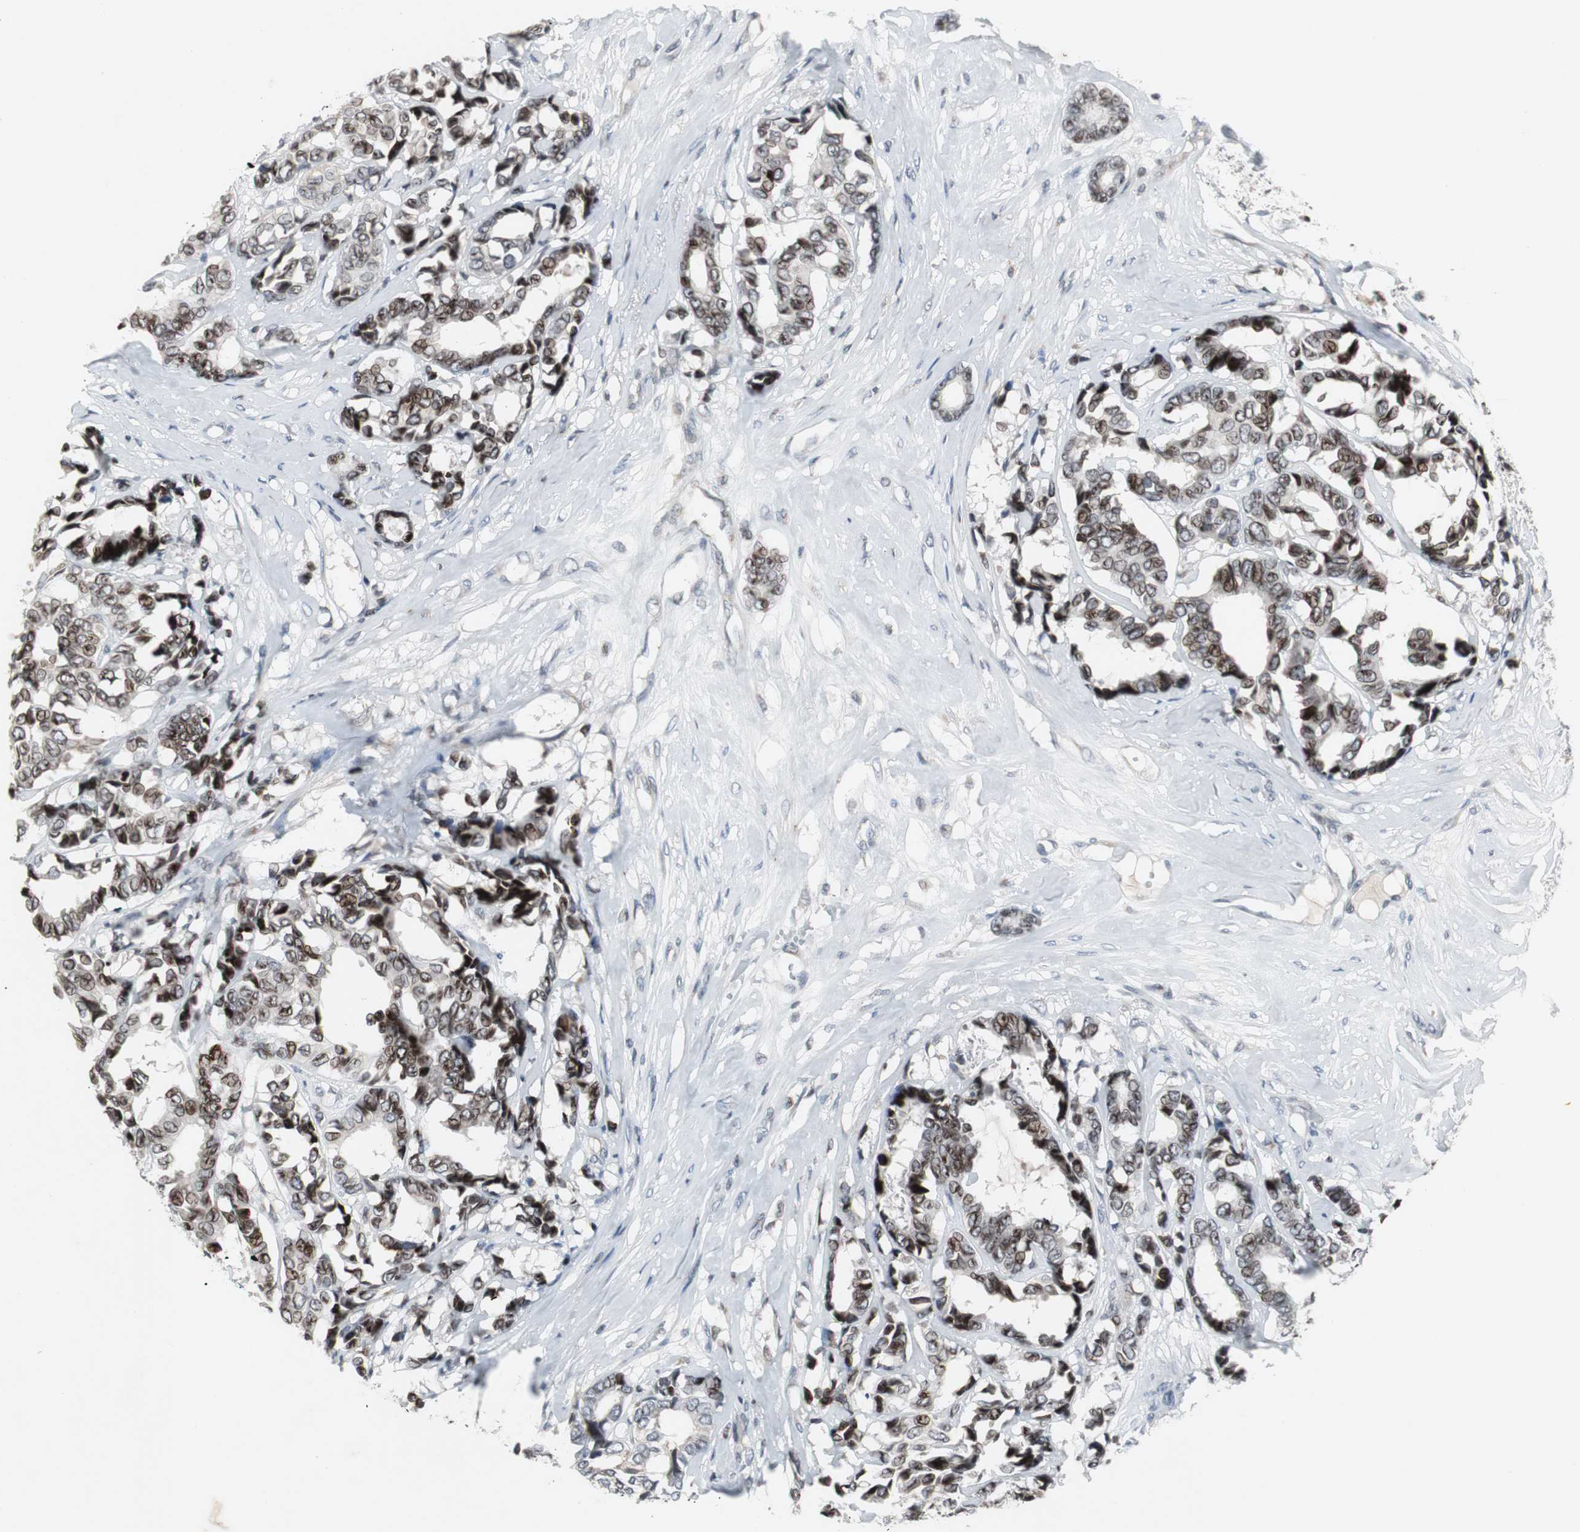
{"staining": {"intensity": "strong", "quantity": ">75%", "location": "nuclear"}, "tissue": "breast cancer", "cell_type": "Tumor cells", "image_type": "cancer", "snomed": [{"axis": "morphology", "description": "Duct carcinoma"}, {"axis": "topography", "description": "Breast"}], "caption": "Breast invasive ductal carcinoma tissue shows strong nuclear staining in approximately >75% of tumor cells", "gene": "ZNF396", "patient": {"sex": "female", "age": 87}}